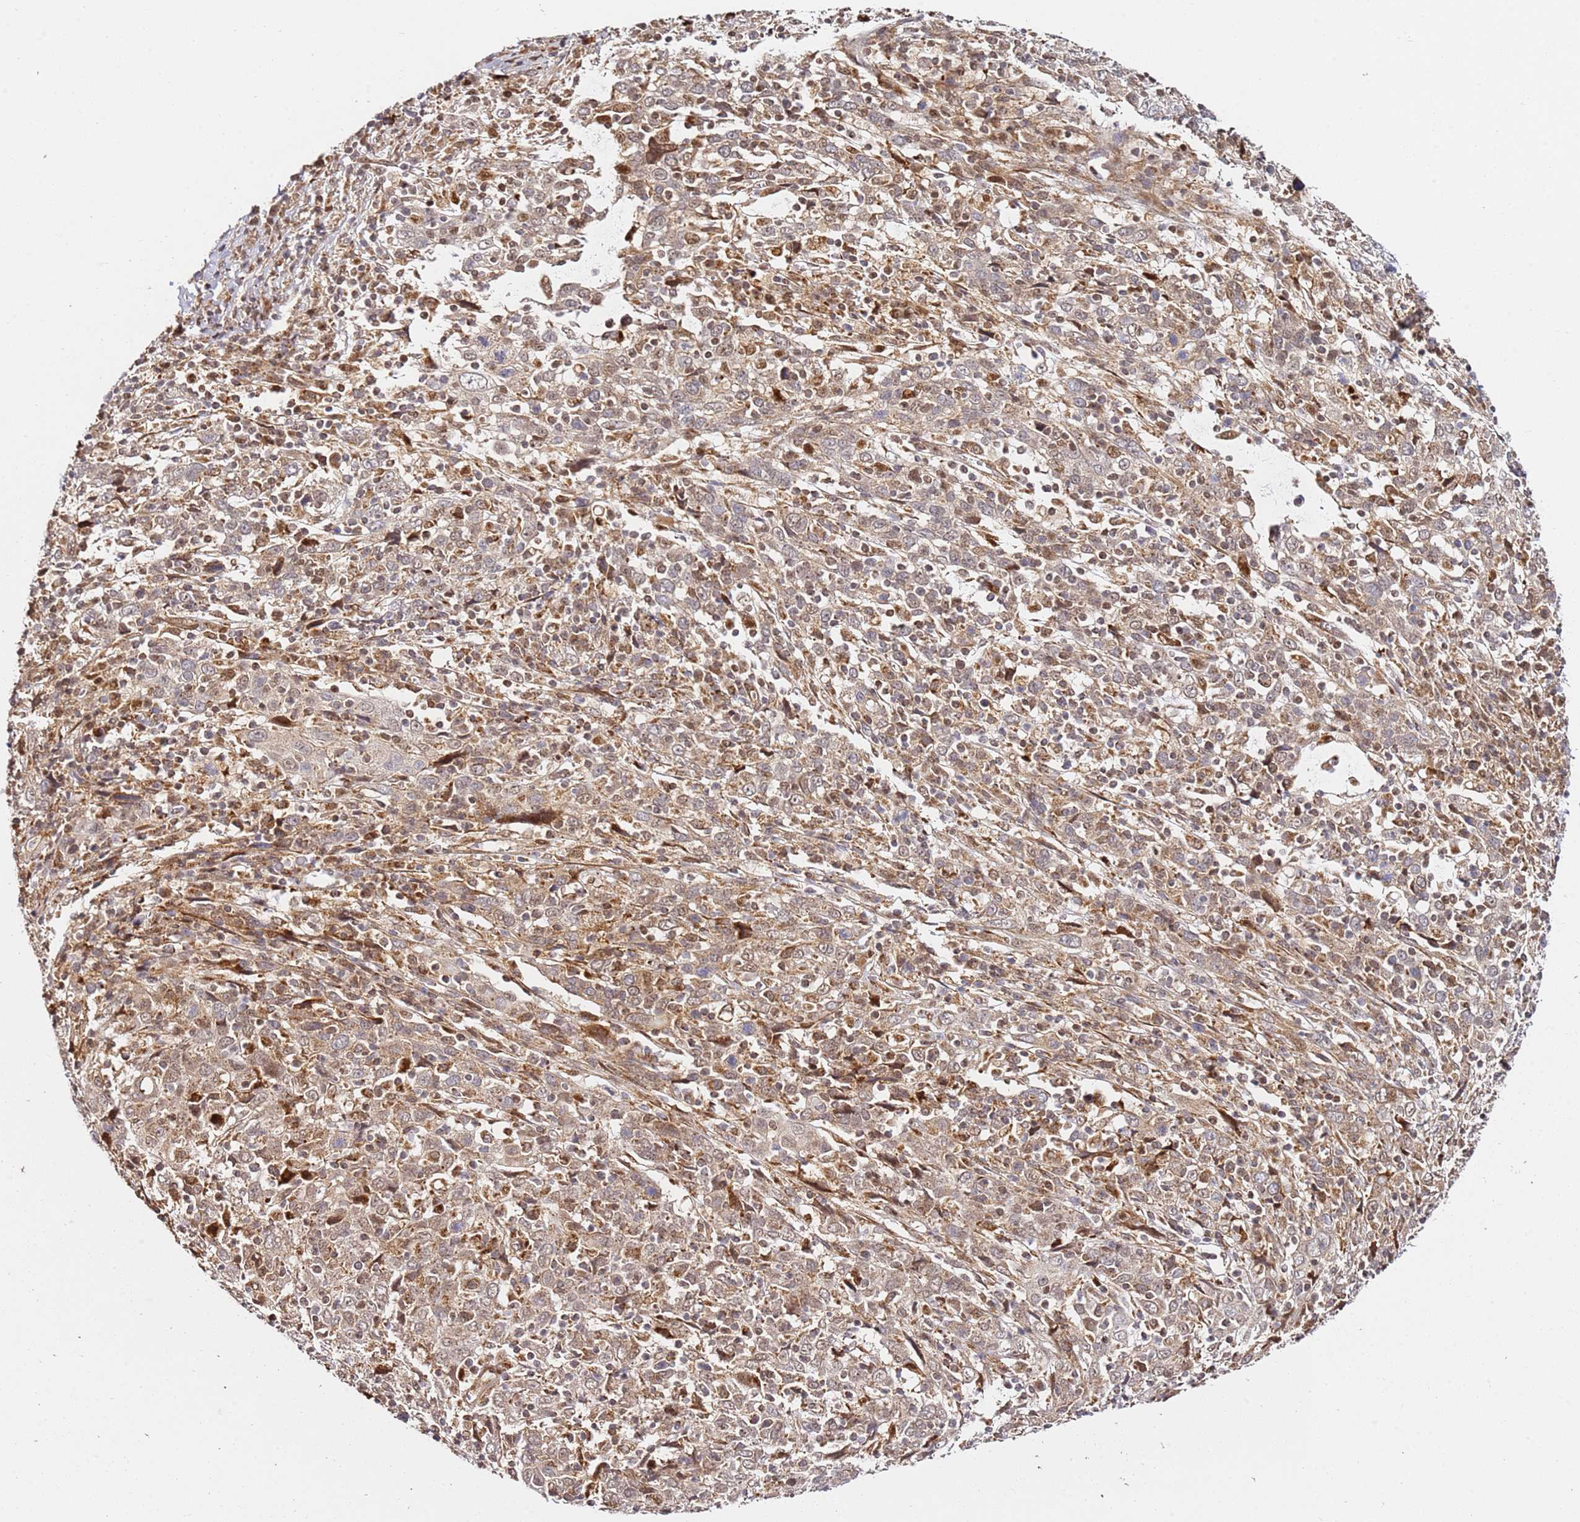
{"staining": {"intensity": "weak", "quantity": ">75%", "location": "nuclear"}, "tissue": "cervical cancer", "cell_type": "Tumor cells", "image_type": "cancer", "snomed": [{"axis": "morphology", "description": "Squamous cell carcinoma, NOS"}, {"axis": "topography", "description": "Cervix"}], "caption": "Tumor cells display low levels of weak nuclear expression in about >75% of cells in human cervical cancer.", "gene": "SMOX", "patient": {"sex": "female", "age": 46}}